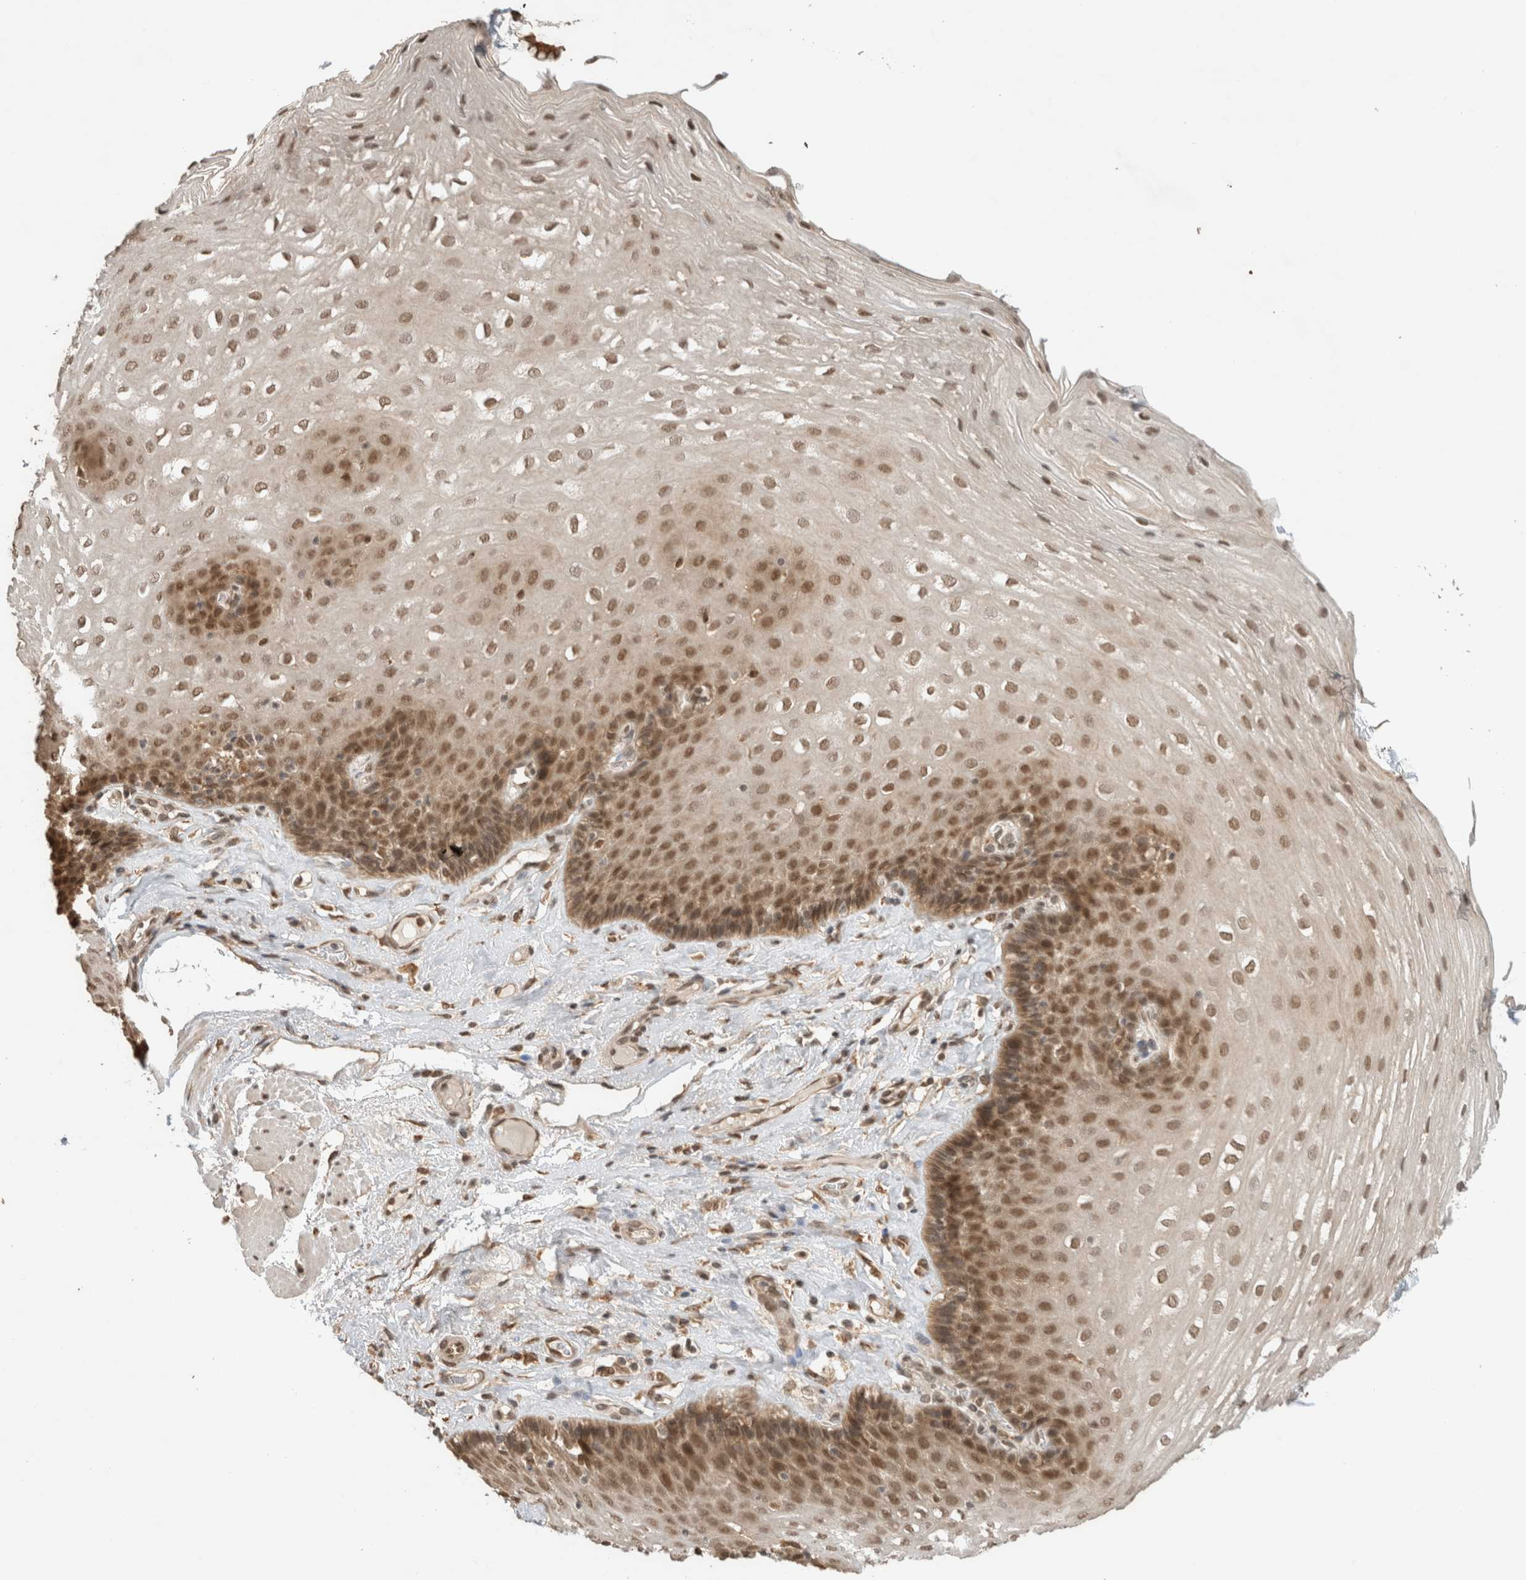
{"staining": {"intensity": "moderate", "quantity": ">75%", "location": "nuclear"}, "tissue": "esophagus", "cell_type": "Squamous epithelial cells", "image_type": "normal", "snomed": [{"axis": "morphology", "description": "Normal tissue, NOS"}, {"axis": "topography", "description": "Esophagus"}], "caption": "Normal esophagus shows moderate nuclear expression in approximately >75% of squamous epithelial cells.", "gene": "C1orf21", "patient": {"sex": "female", "age": 66}}